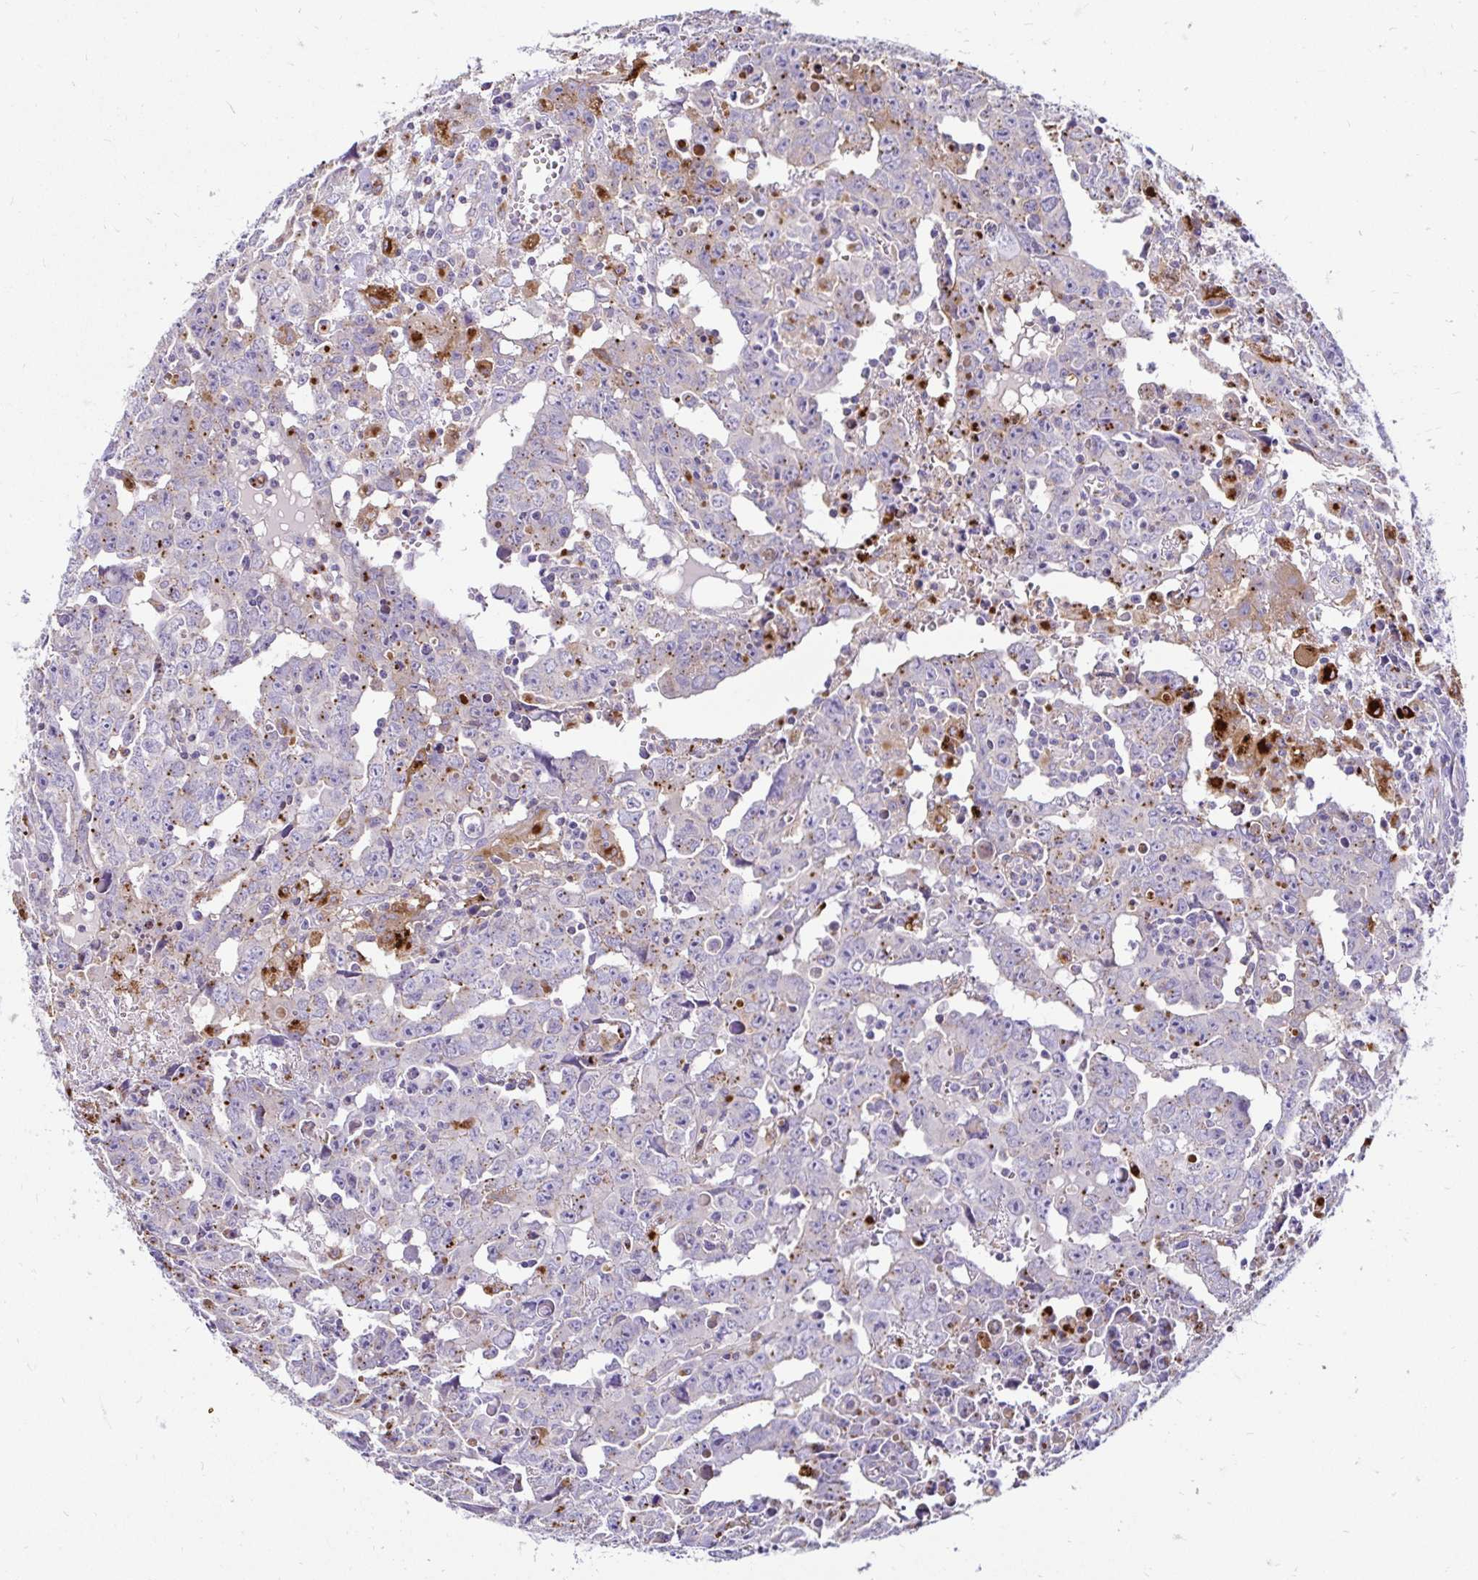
{"staining": {"intensity": "weak", "quantity": "<25%", "location": "cytoplasmic/membranous"}, "tissue": "testis cancer", "cell_type": "Tumor cells", "image_type": "cancer", "snomed": [{"axis": "morphology", "description": "Carcinoma, Embryonal, NOS"}, {"axis": "topography", "description": "Testis"}], "caption": "A high-resolution micrograph shows IHC staining of testis cancer (embryonal carcinoma), which shows no significant positivity in tumor cells.", "gene": "FUCA1", "patient": {"sex": "male", "age": 22}}